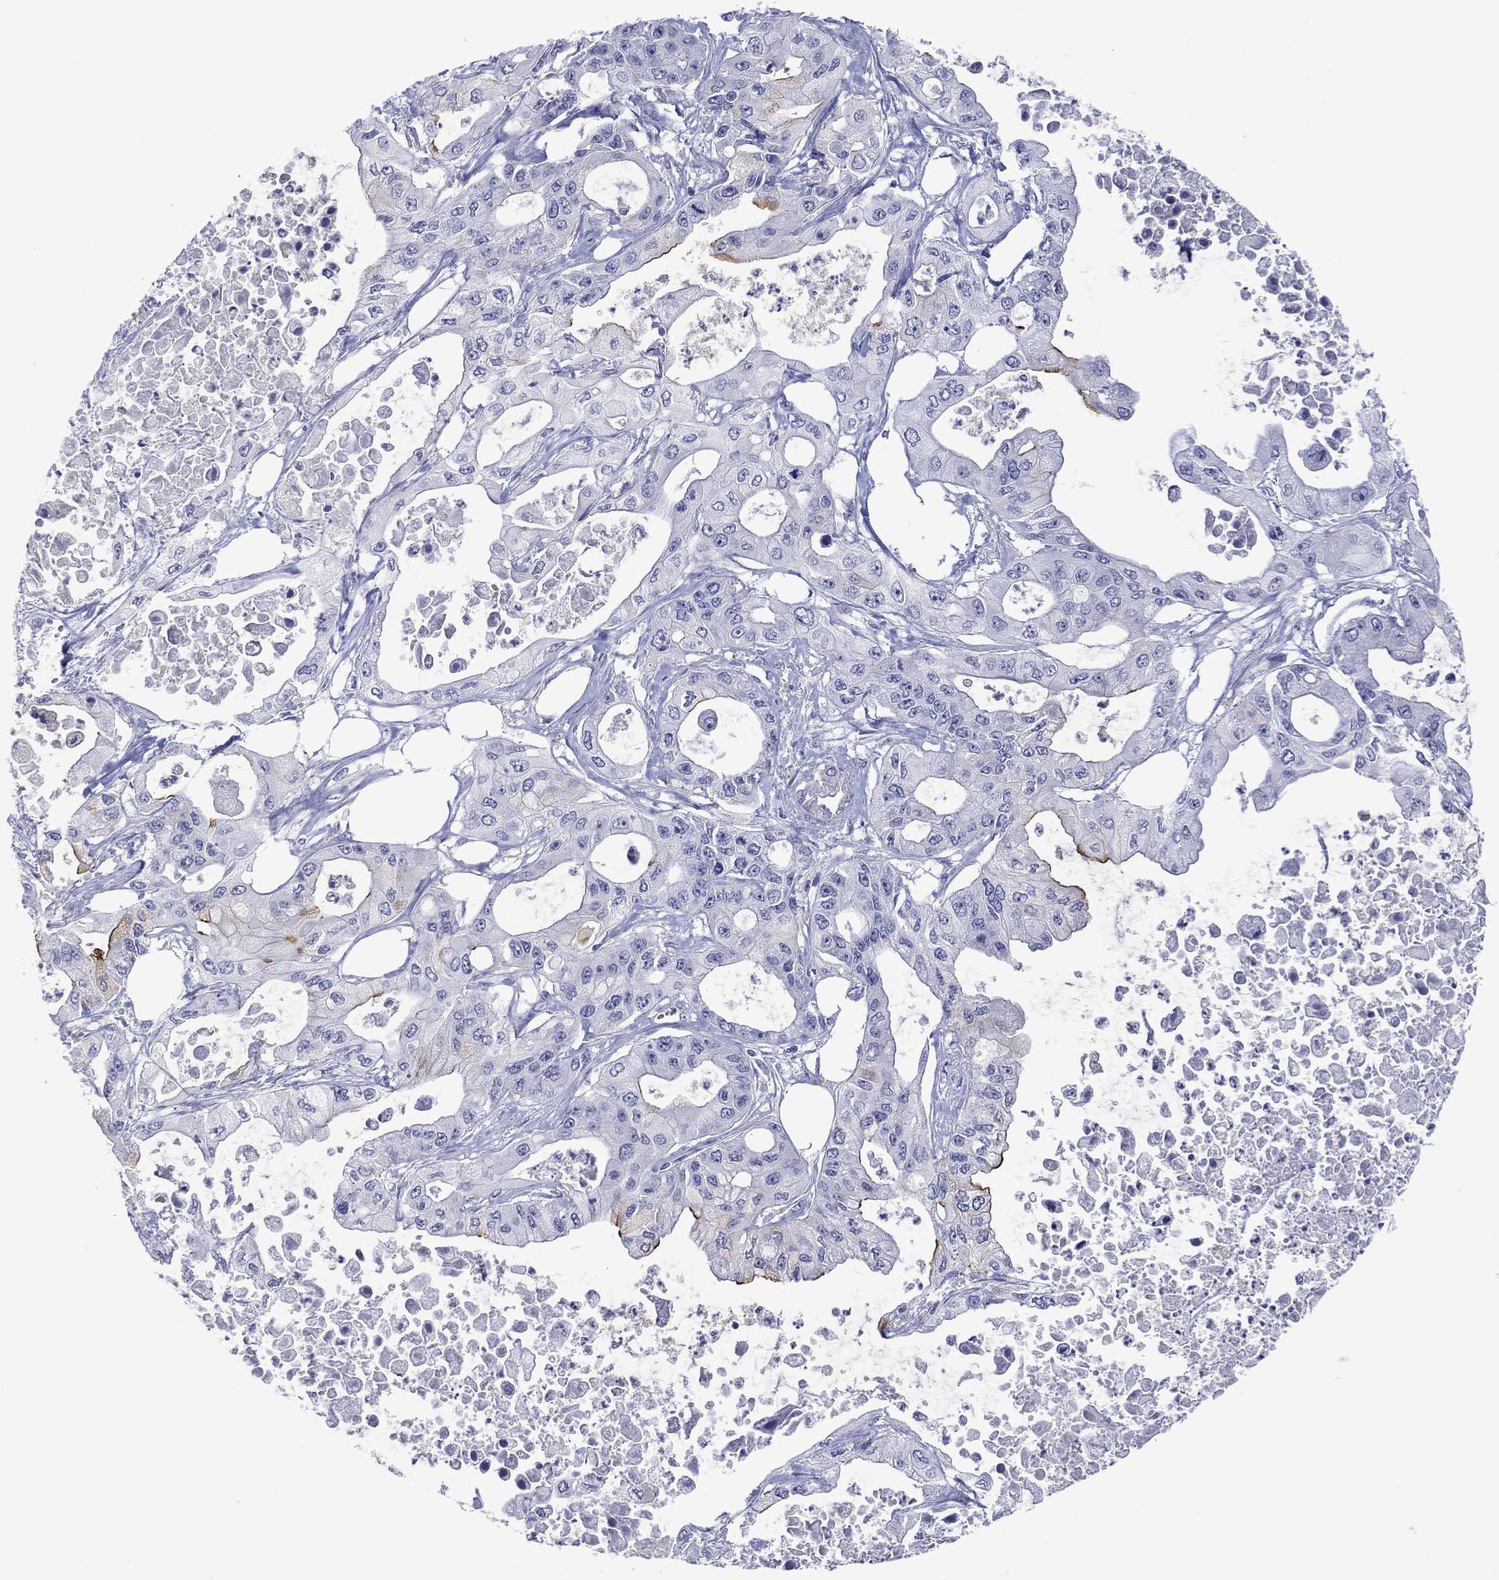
{"staining": {"intensity": "strong", "quantity": "<25%", "location": "cytoplasmic/membranous"}, "tissue": "pancreatic cancer", "cell_type": "Tumor cells", "image_type": "cancer", "snomed": [{"axis": "morphology", "description": "Adenocarcinoma, NOS"}, {"axis": "topography", "description": "Pancreas"}], "caption": "This photomicrograph reveals immunohistochemistry (IHC) staining of pancreatic adenocarcinoma, with medium strong cytoplasmic/membranous positivity in approximately <25% of tumor cells.", "gene": "FER1L6", "patient": {"sex": "male", "age": 70}}